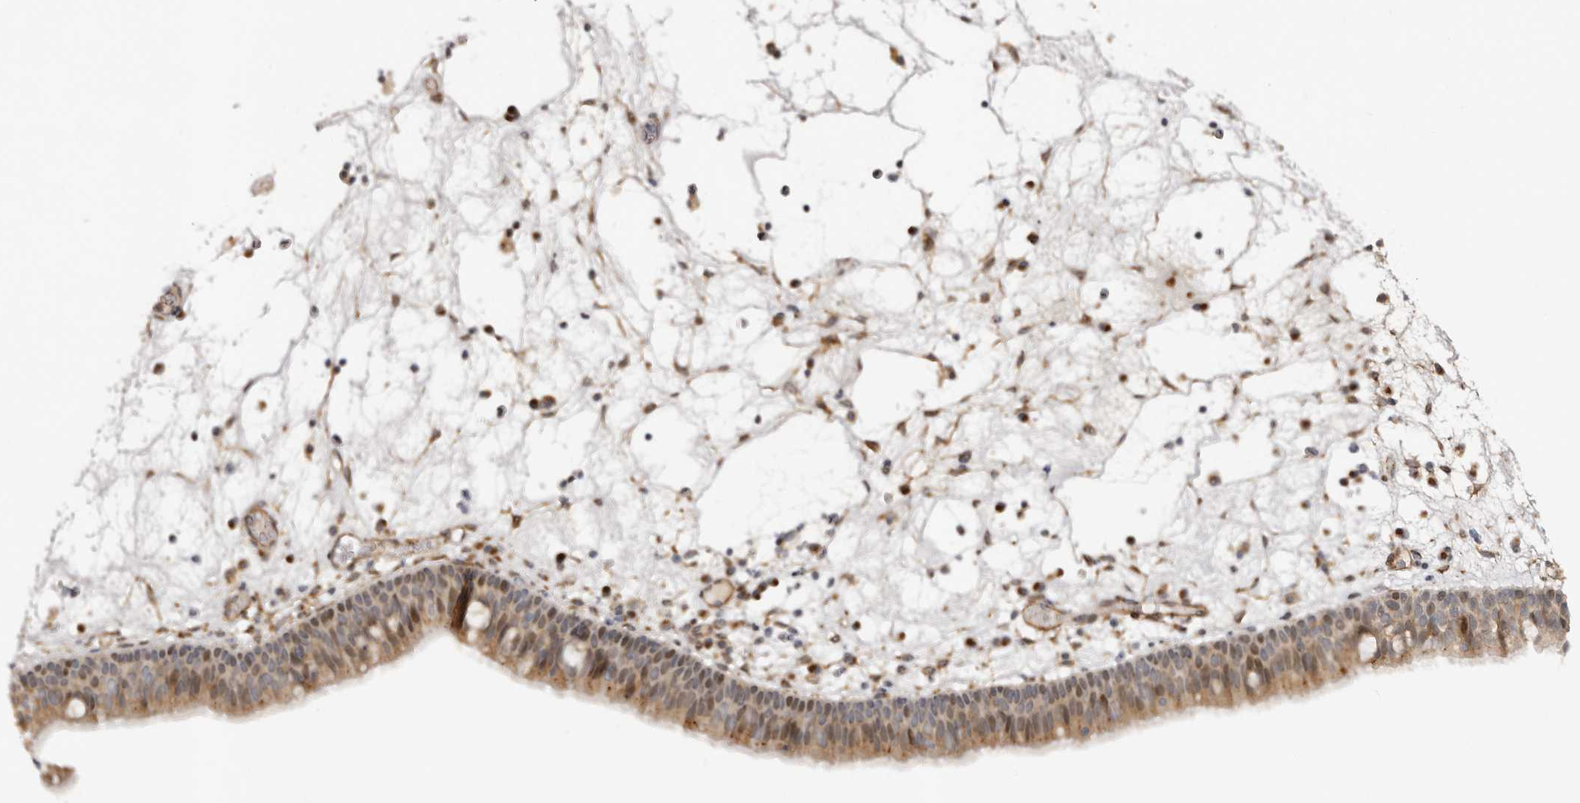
{"staining": {"intensity": "moderate", "quantity": ">75%", "location": "cytoplasmic/membranous"}, "tissue": "nasopharynx", "cell_type": "Respiratory epithelial cells", "image_type": "normal", "snomed": [{"axis": "morphology", "description": "Normal tissue, NOS"}, {"axis": "morphology", "description": "Inflammation, NOS"}, {"axis": "morphology", "description": "Malignant melanoma, Metastatic site"}, {"axis": "topography", "description": "Nasopharynx"}], "caption": "The micrograph demonstrates a brown stain indicating the presence of a protein in the cytoplasmic/membranous of respiratory epithelial cells in nasopharynx.", "gene": "MICAL2", "patient": {"sex": "male", "age": 70}}